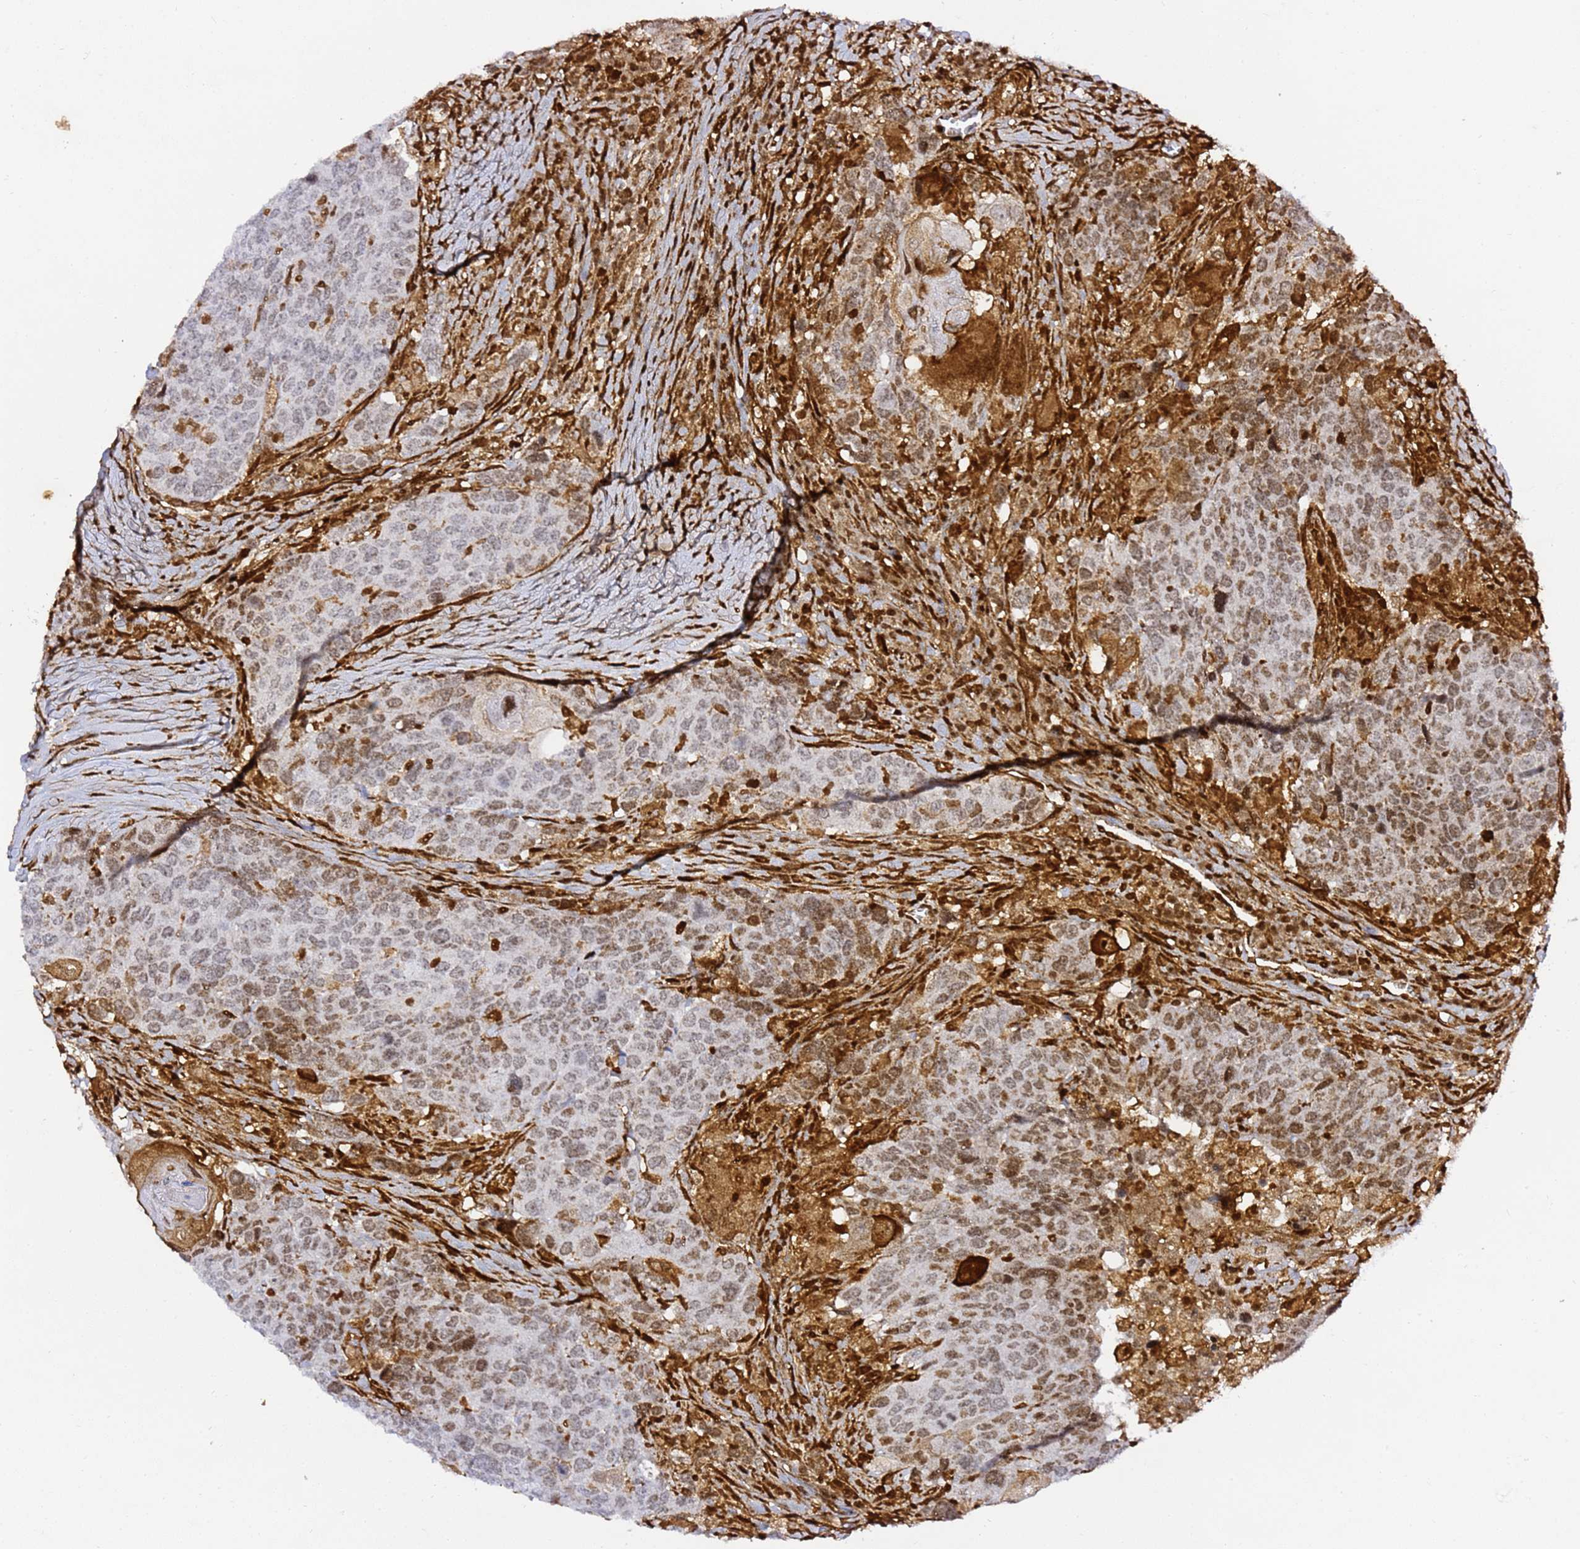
{"staining": {"intensity": "weak", "quantity": "25%-75%", "location": "nuclear"}, "tissue": "head and neck cancer", "cell_type": "Tumor cells", "image_type": "cancer", "snomed": [{"axis": "morphology", "description": "Squamous cell carcinoma, NOS"}, {"axis": "topography", "description": "Head-Neck"}], "caption": "Human head and neck cancer stained with a protein marker demonstrates weak staining in tumor cells.", "gene": "GBP2", "patient": {"sex": "male", "age": 66}}